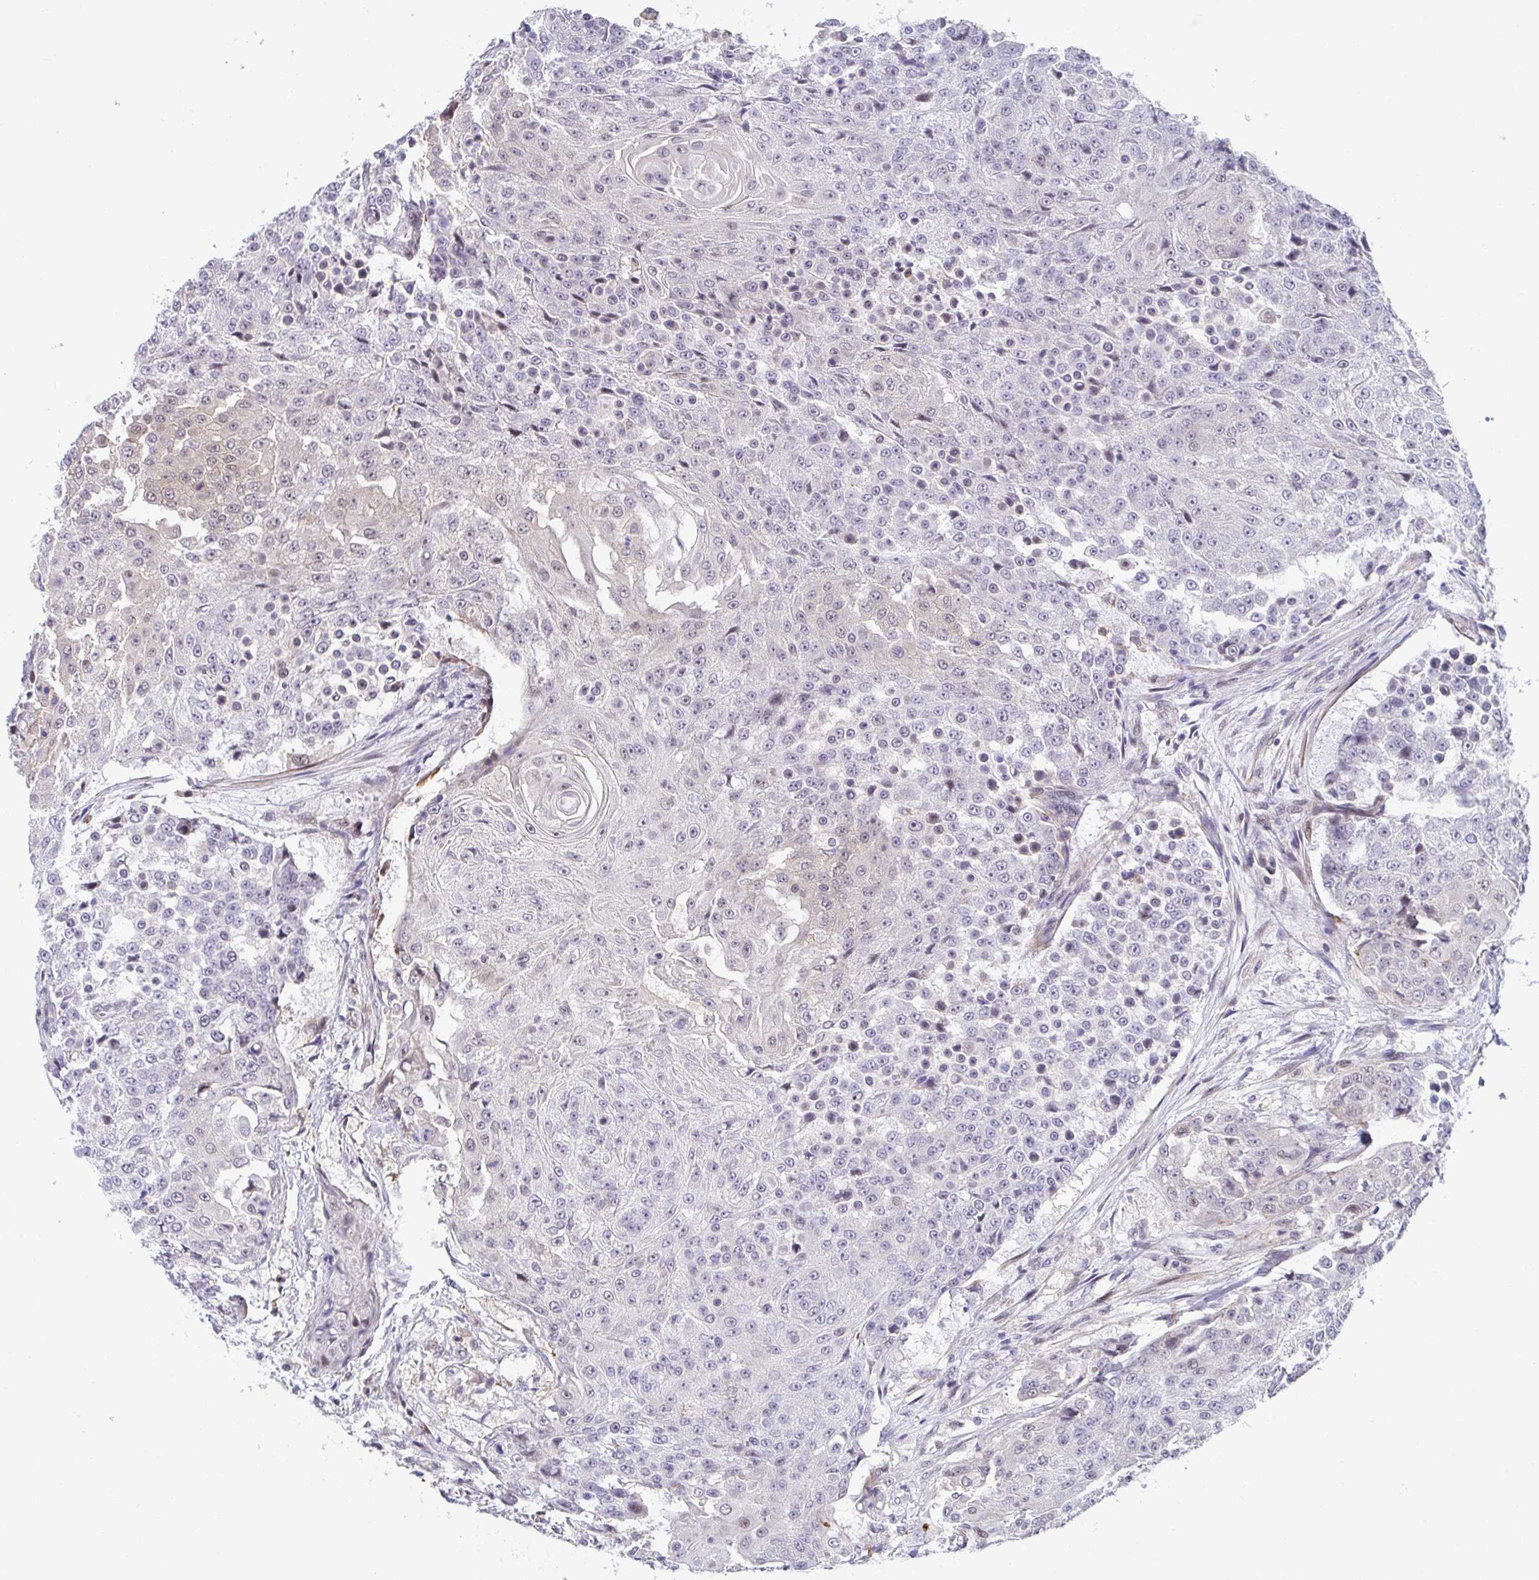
{"staining": {"intensity": "negative", "quantity": "none", "location": "none"}, "tissue": "urothelial cancer", "cell_type": "Tumor cells", "image_type": "cancer", "snomed": [{"axis": "morphology", "description": "Urothelial carcinoma, High grade"}, {"axis": "topography", "description": "Urinary bladder"}], "caption": "IHC histopathology image of human urothelial cancer stained for a protein (brown), which exhibits no positivity in tumor cells. The staining was performed using DAB (3,3'-diaminobenzidine) to visualize the protein expression in brown, while the nuclei were stained in blue with hematoxylin (Magnification: 20x).", "gene": "WDR72", "patient": {"sex": "female", "age": 63}}